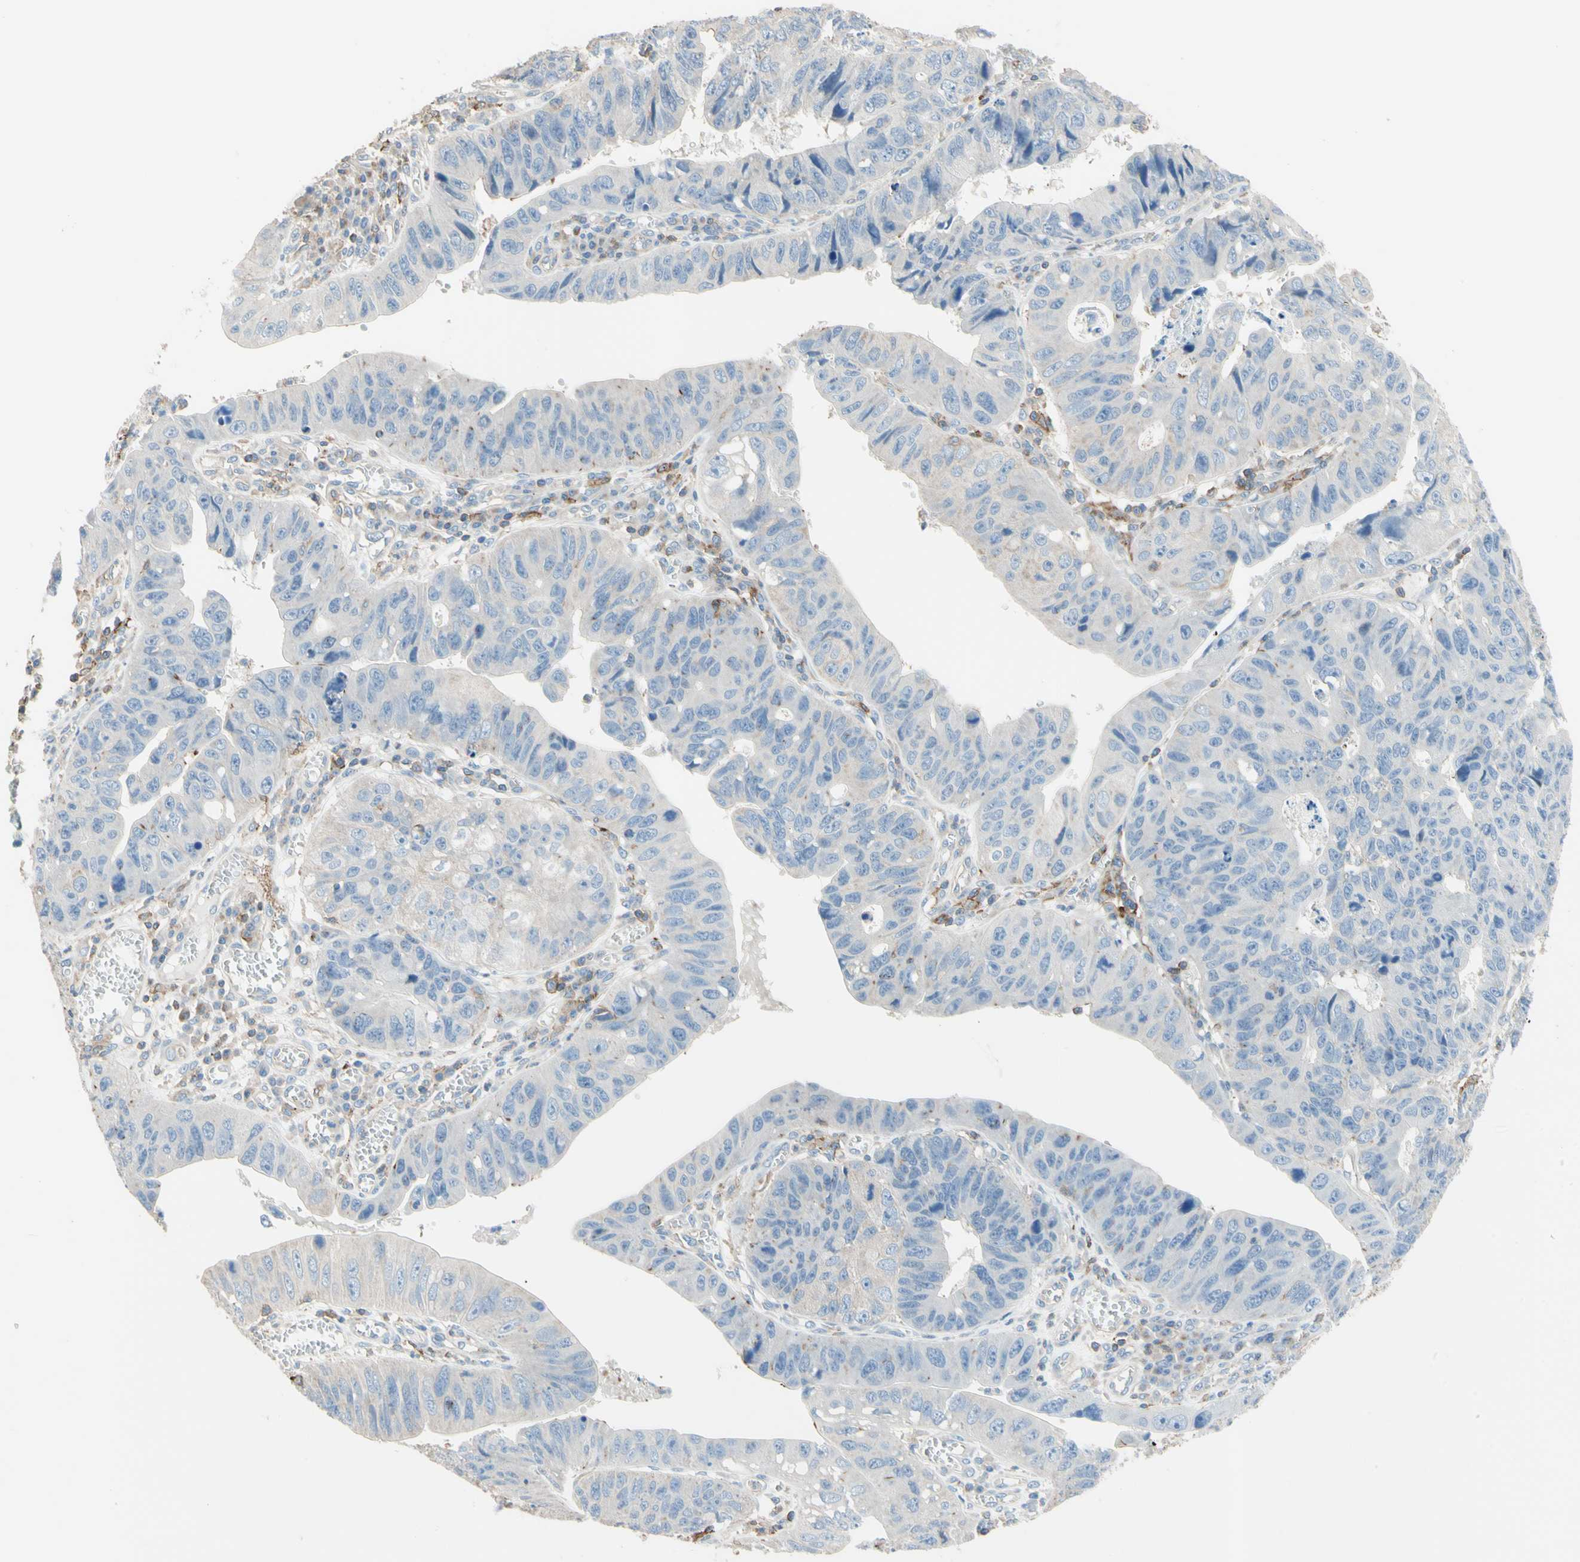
{"staining": {"intensity": "negative", "quantity": "none", "location": "none"}, "tissue": "stomach cancer", "cell_type": "Tumor cells", "image_type": "cancer", "snomed": [{"axis": "morphology", "description": "Adenocarcinoma, NOS"}, {"axis": "topography", "description": "Stomach"}], "caption": "Adenocarcinoma (stomach) was stained to show a protein in brown. There is no significant staining in tumor cells.", "gene": "SEMA4C", "patient": {"sex": "male", "age": 59}}